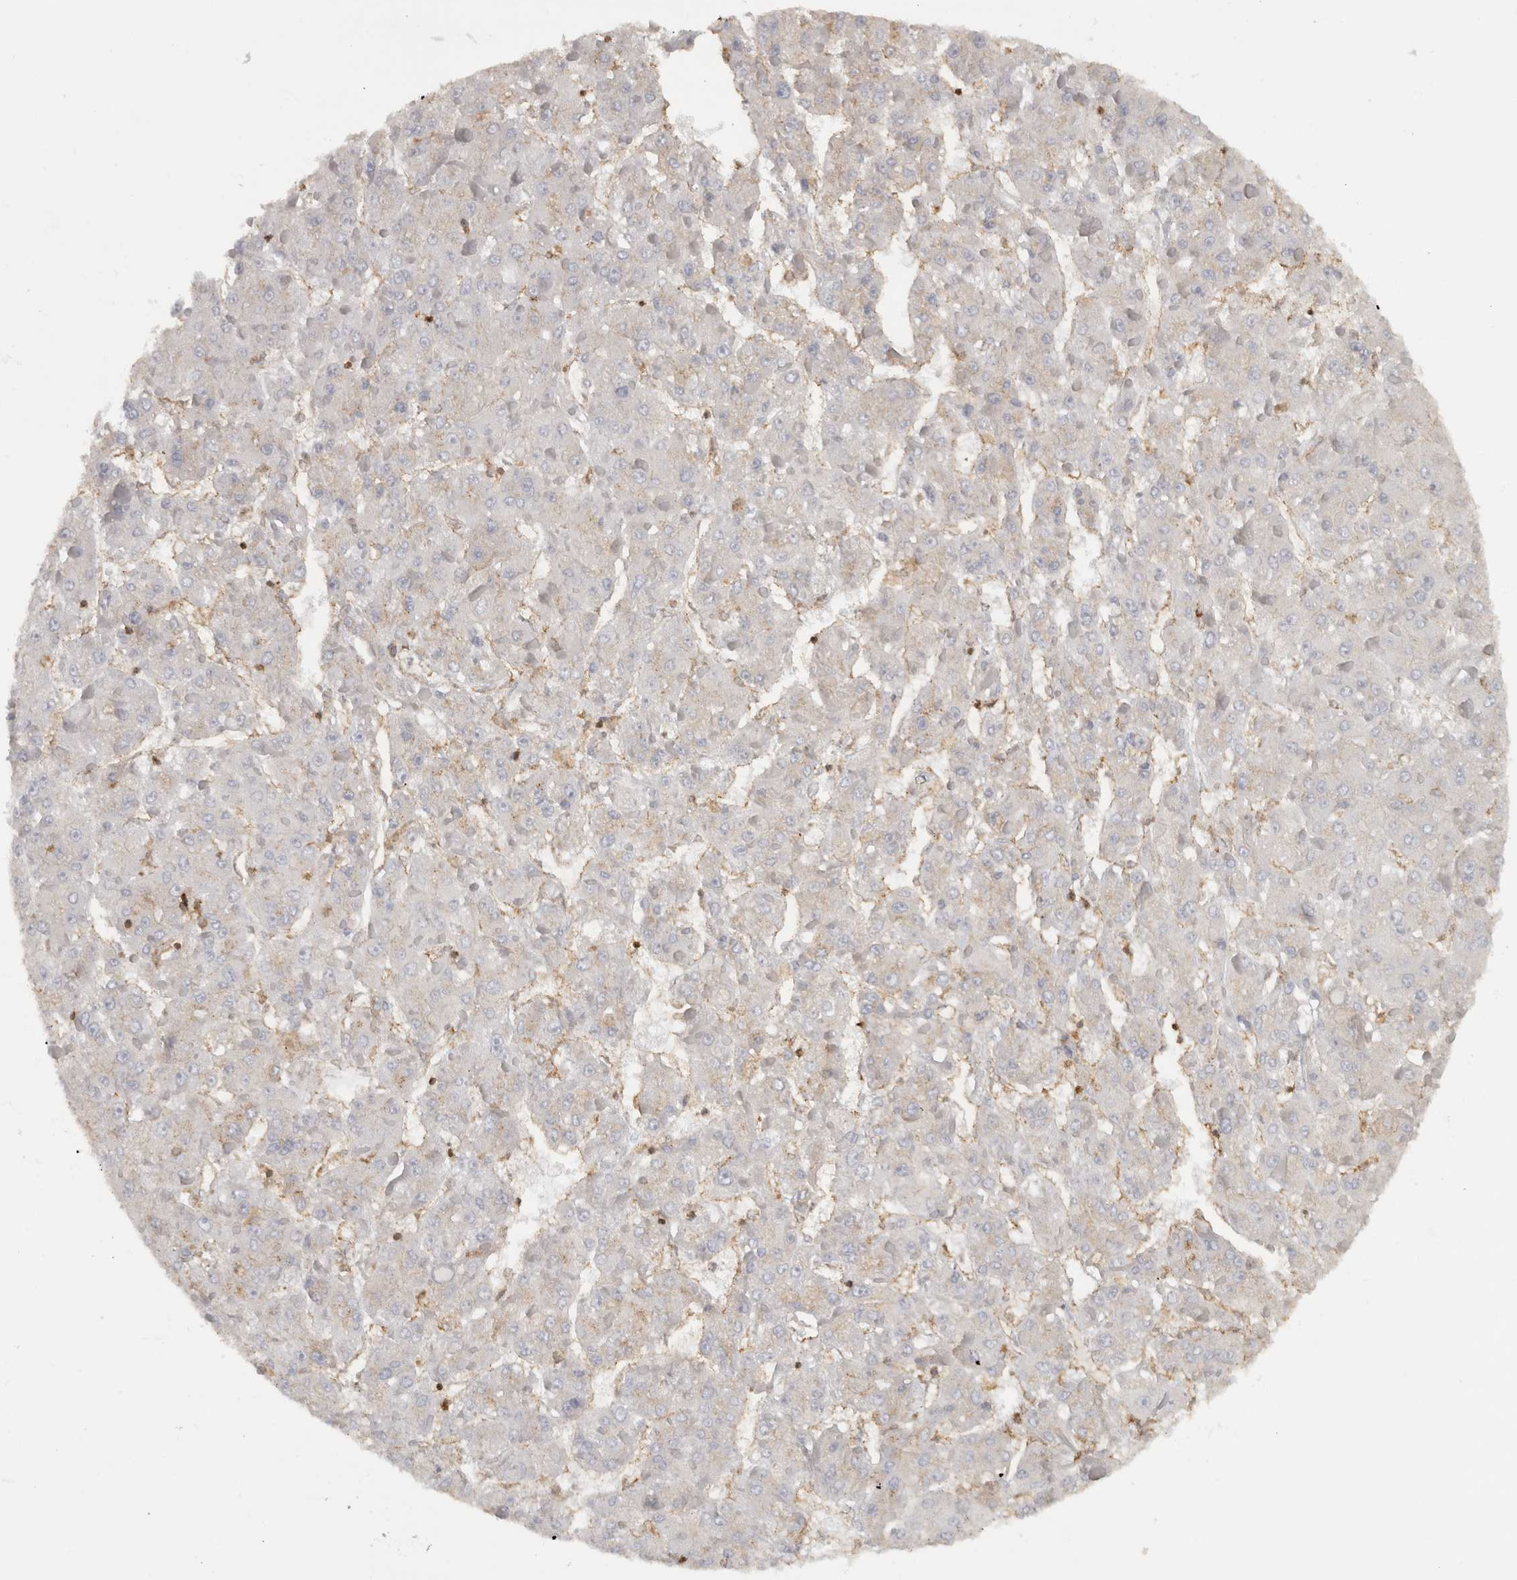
{"staining": {"intensity": "negative", "quantity": "none", "location": "none"}, "tissue": "liver cancer", "cell_type": "Tumor cells", "image_type": "cancer", "snomed": [{"axis": "morphology", "description": "Carcinoma, Hepatocellular, NOS"}, {"axis": "topography", "description": "Liver"}], "caption": "IHC histopathology image of liver cancer (hepatocellular carcinoma) stained for a protein (brown), which reveals no expression in tumor cells.", "gene": "HLA-E", "patient": {"sex": "female", "age": 73}}